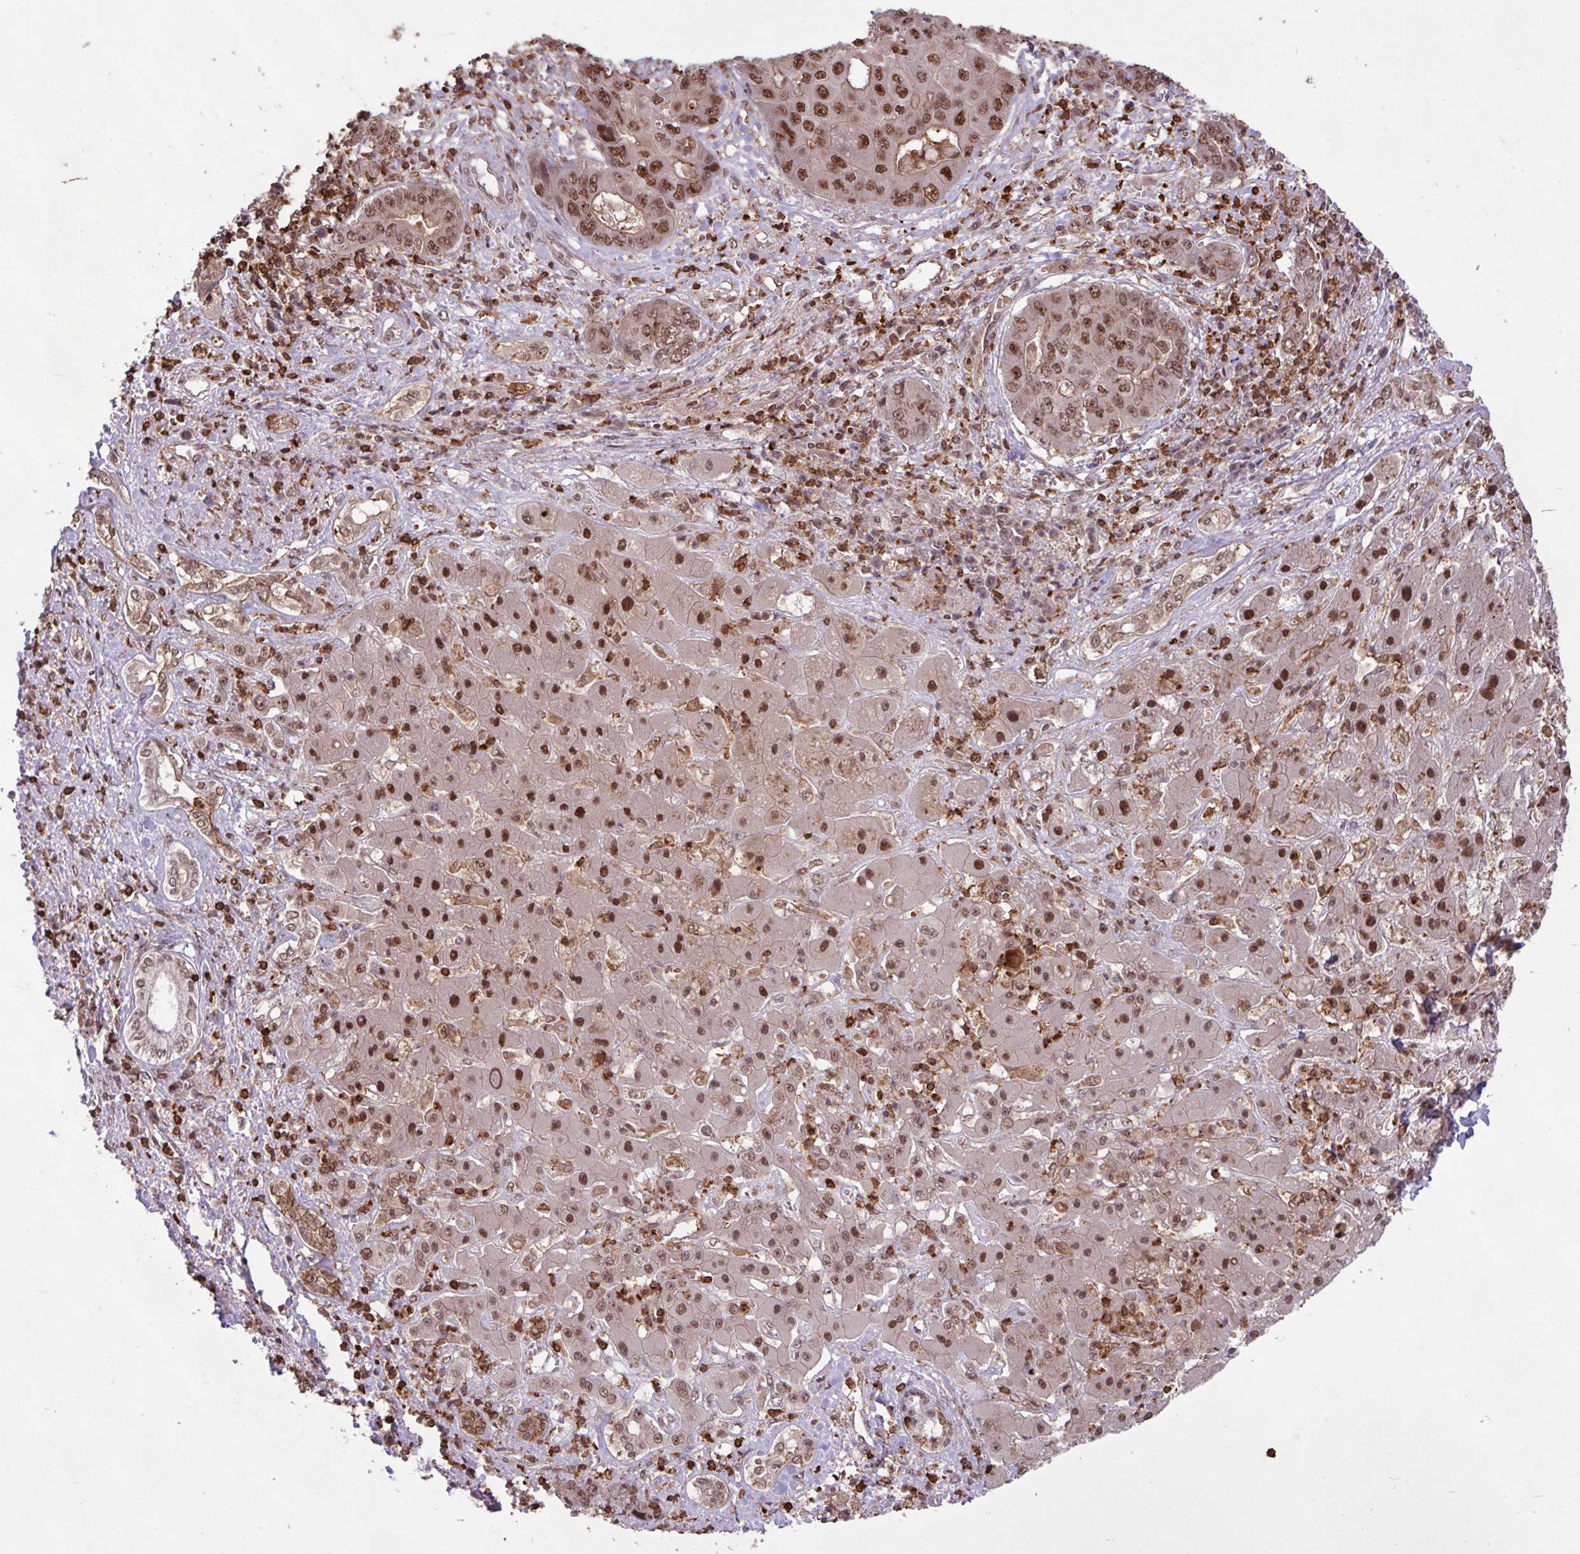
{"staining": {"intensity": "moderate", "quantity": ">75%", "location": "nuclear"}, "tissue": "liver cancer", "cell_type": "Tumor cells", "image_type": "cancer", "snomed": [{"axis": "morphology", "description": "Cholangiocarcinoma"}, {"axis": "topography", "description": "Liver"}], "caption": "A high-resolution image shows immunohistochemistry (IHC) staining of liver cholangiocarcinoma, which shows moderate nuclear expression in about >75% of tumor cells.", "gene": "GON7", "patient": {"sex": "male", "age": 67}}